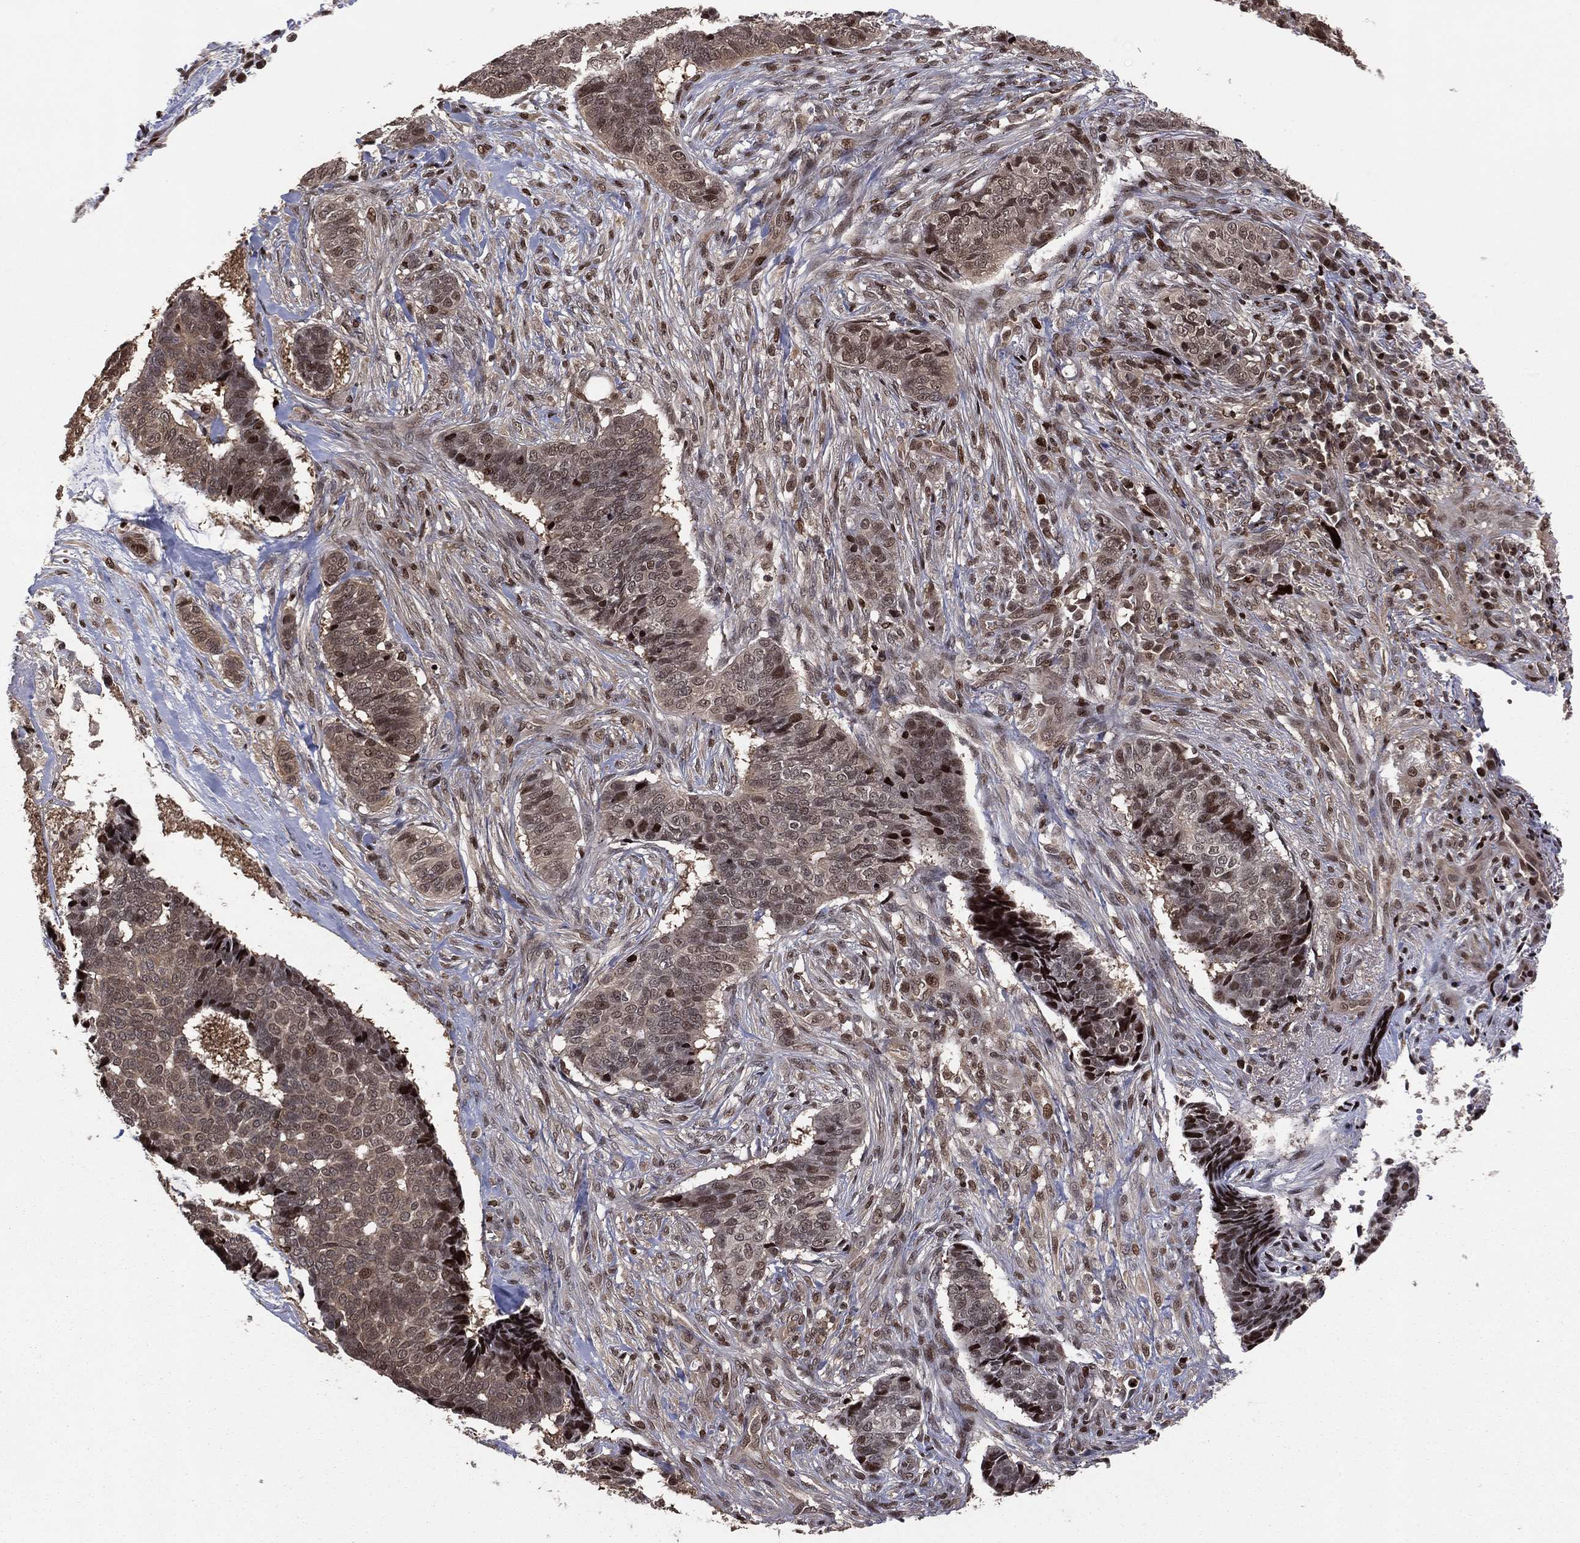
{"staining": {"intensity": "strong", "quantity": "<25%", "location": "nuclear"}, "tissue": "skin cancer", "cell_type": "Tumor cells", "image_type": "cancer", "snomed": [{"axis": "morphology", "description": "Basal cell carcinoma"}, {"axis": "topography", "description": "Skin"}], "caption": "Skin cancer (basal cell carcinoma) stained with DAB immunohistochemistry shows medium levels of strong nuclear expression in about <25% of tumor cells.", "gene": "PSMA1", "patient": {"sex": "male", "age": 86}}